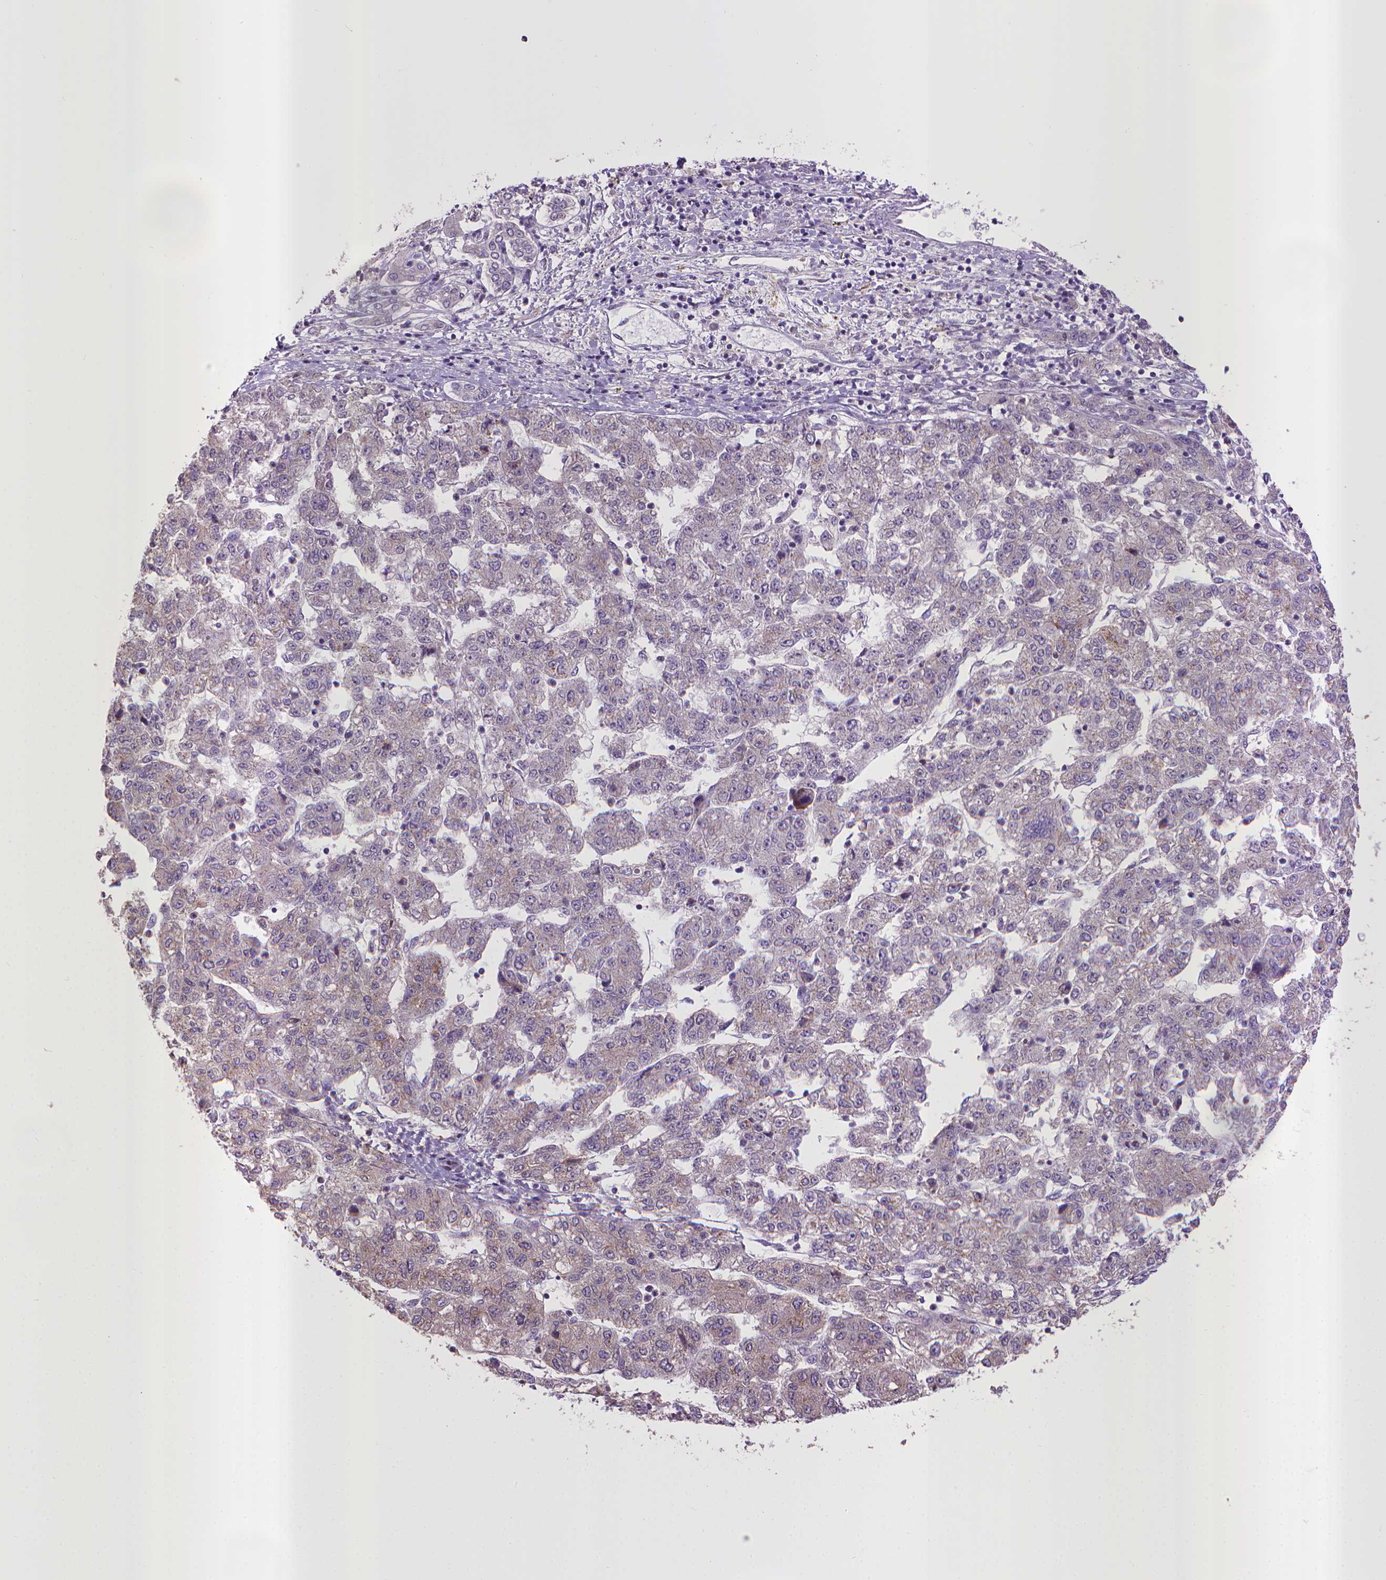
{"staining": {"intensity": "negative", "quantity": "none", "location": "none"}, "tissue": "liver cancer", "cell_type": "Tumor cells", "image_type": "cancer", "snomed": [{"axis": "morphology", "description": "Carcinoma, Hepatocellular, NOS"}, {"axis": "topography", "description": "Liver"}], "caption": "Liver cancer was stained to show a protein in brown. There is no significant expression in tumor cells.", "gene": "CPM", "patient": {"sex": "male", "age": 56}}